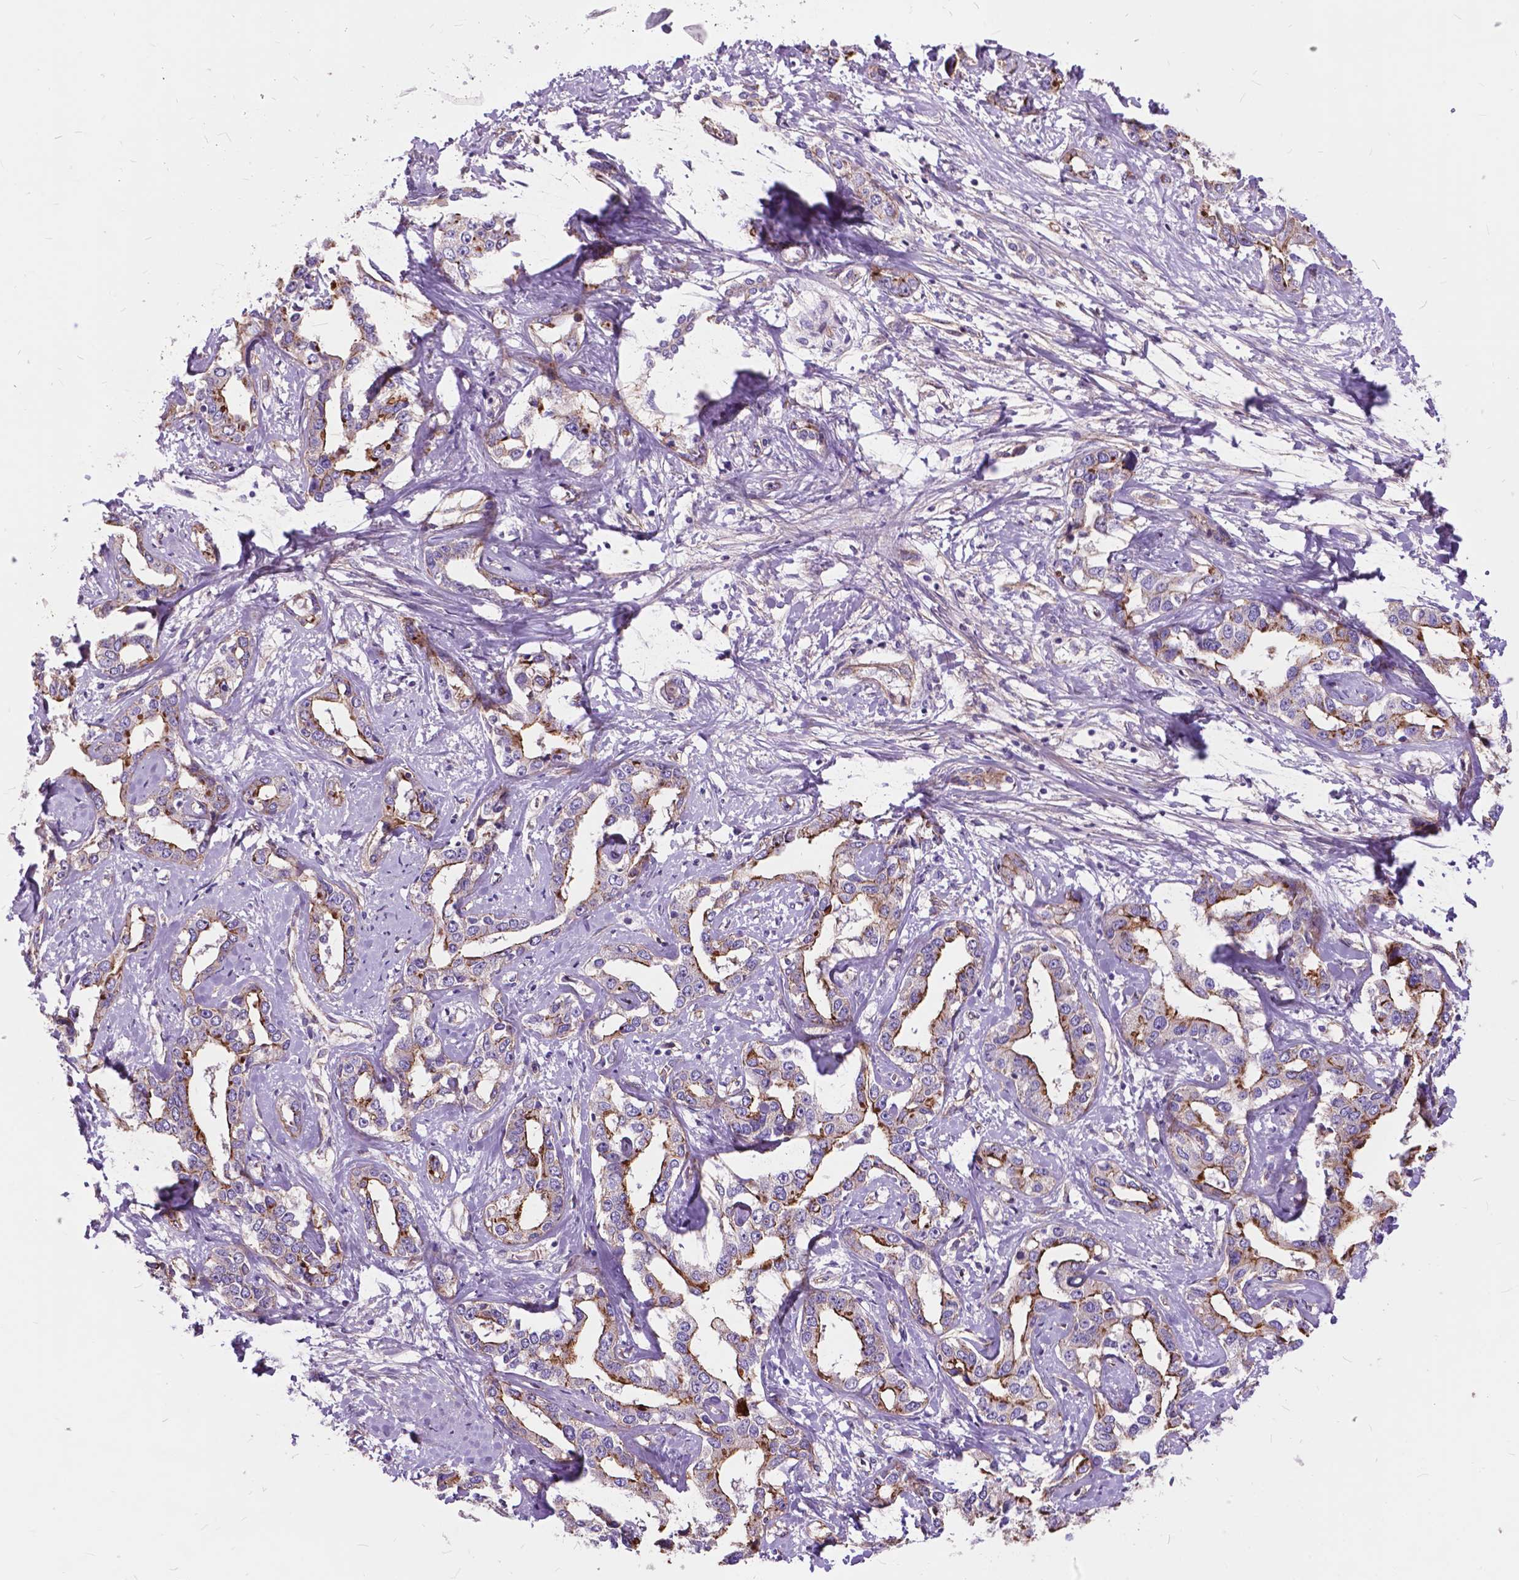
{"staining": {"intensity": "moderate", "quantity": "<25%", "location": "cytoplasmic/membranous"}, "tissue": "liver cancer", "cell_type": "Tumor cells", "image_type": "cancer", "snomed": [{"axis": "morphology", "description": "Cholangiocarcinoma"}, {"axis": "topography", "description": "Liver"}], "caption": "High-magnification brightfield microscopy of cholangiocarcinoma (liver) stained with DAB (3,3'-diaminobenzidine) (brown) and counterstained with hematoxylin (blue). tumor cells exhibit moderate cytoplasmic/membranous staining is appreciated in approximately<25% of cells.", "gene": "FLT4", "patient": {"sex": "male", "age": 59}}